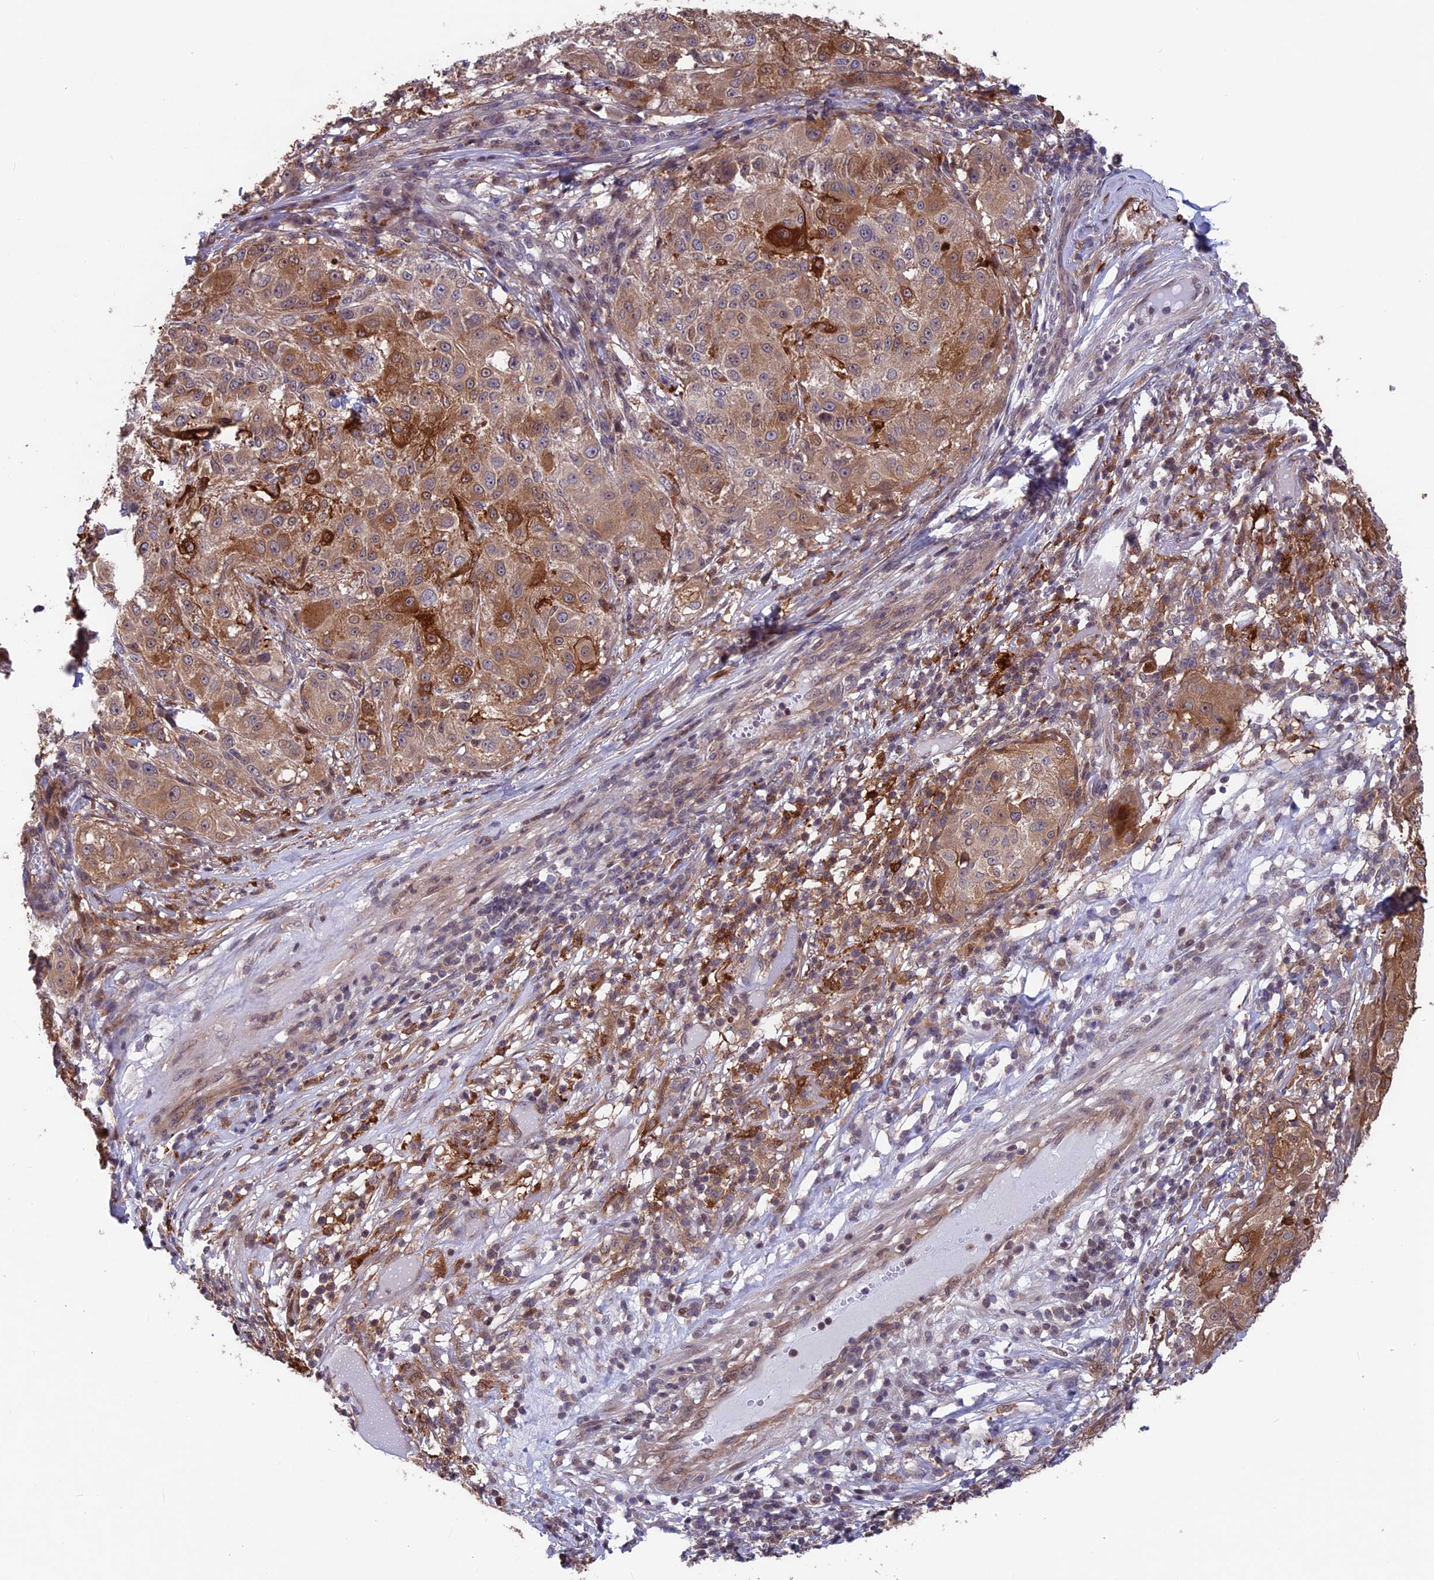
{"staining": {"intensity": "moderate", "quantity": ">75%", "location": "cytoplasmic/membranous"}, "tissue": "melanoma", "cell_type": "Tumor cells", "image_type": "cancer", "snomed": [{"axis": "morphology", "description": "Necrosis, NOS"}, {"axis": "morphology", "description": "Malignant melanoma, NOS"}, {"axis": "topography", "description": "Skin"}], "caption": "A high-resolution photomicrograph shows immunohistochemistry (IHC) staining of melanoma, which exhibits moderate cytoplasmic/membranous expression in about >75% of tumor cells.", "gene": "MAST2", "patient": {"sex": "female", "age": 87}}